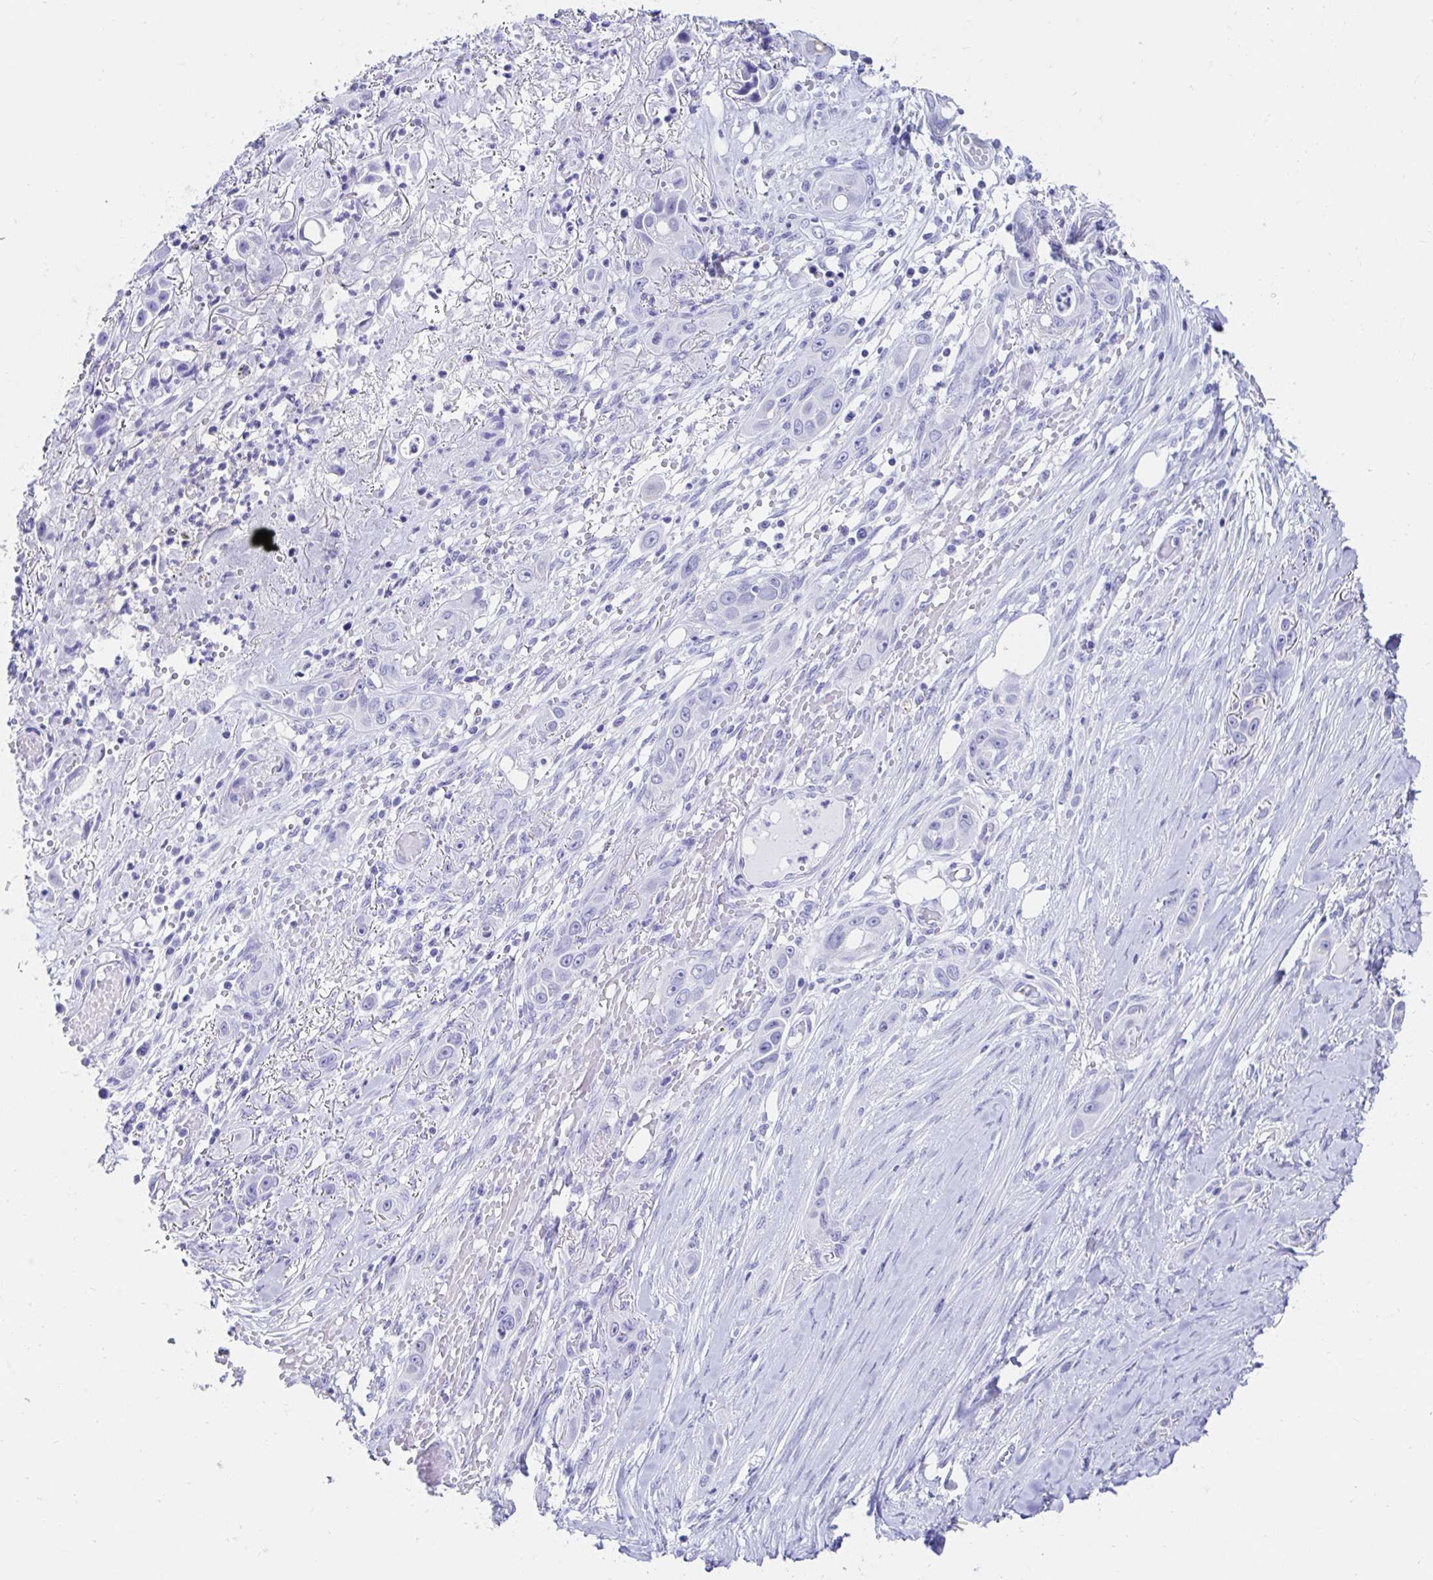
{"staining": {"intensity": "negative", "quantity": "none", "location": "none"}, "tissue": "skin cancer", "cell_type": "Tumor cells", "image_type": "cancer", "snomed": [{"axis": "morphology", "description": "Squamous cell carcinoma, NOS"}, {"axis": "topography", "description": "Skin"}], "caption": "A high-resolution histopathology image shows IHC staining of skin cancer, which exhibits no significant positivity in tumor cells.", "gene": "CA9", "patient": {"sex": "female", "age": 69}}